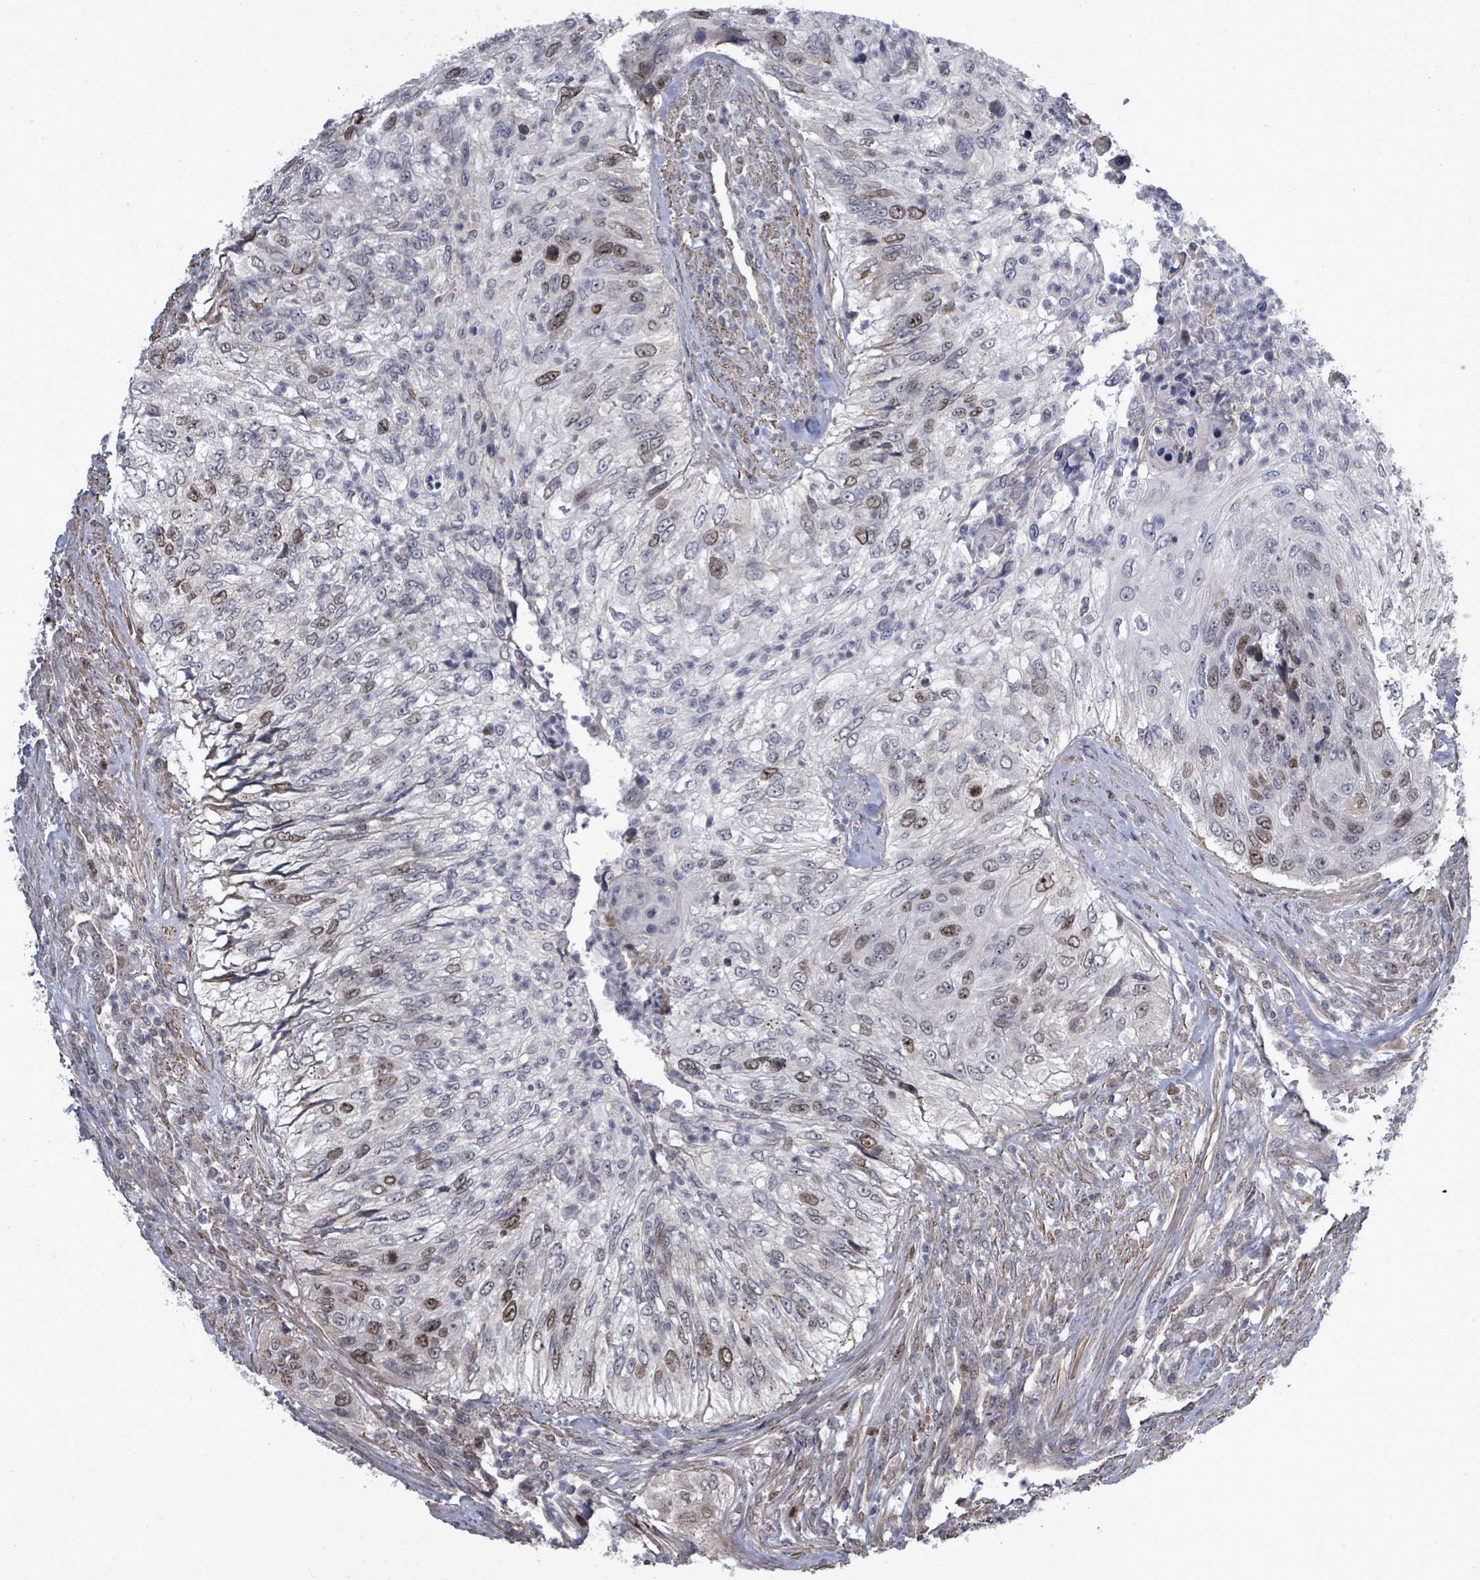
{"staining": {"intensity": "moderate", "quantity": "<25%", "location": "nuclear"}, "tissue": "urothelial cancer", "cell_type": "Tumor cells", "image_type": "cancer", "snomed": [{"axis": "morphology", "description": "Urothelial carcinoma, High grade"}, {"axis": "topography", "description": "Urinary bladder"}], "caption": "IHC (DAB (3,3'-diaminobenzidine)) staining of urothelial cancer displays moderate nuclear protein positivity in about <25% of tumor cells. Immunohistochemistry (ihc) stains the protein in brown and the nuclei are stained blue.", "gene": "PAPSS1", "patient": {"sex": "female", "age": 60}}